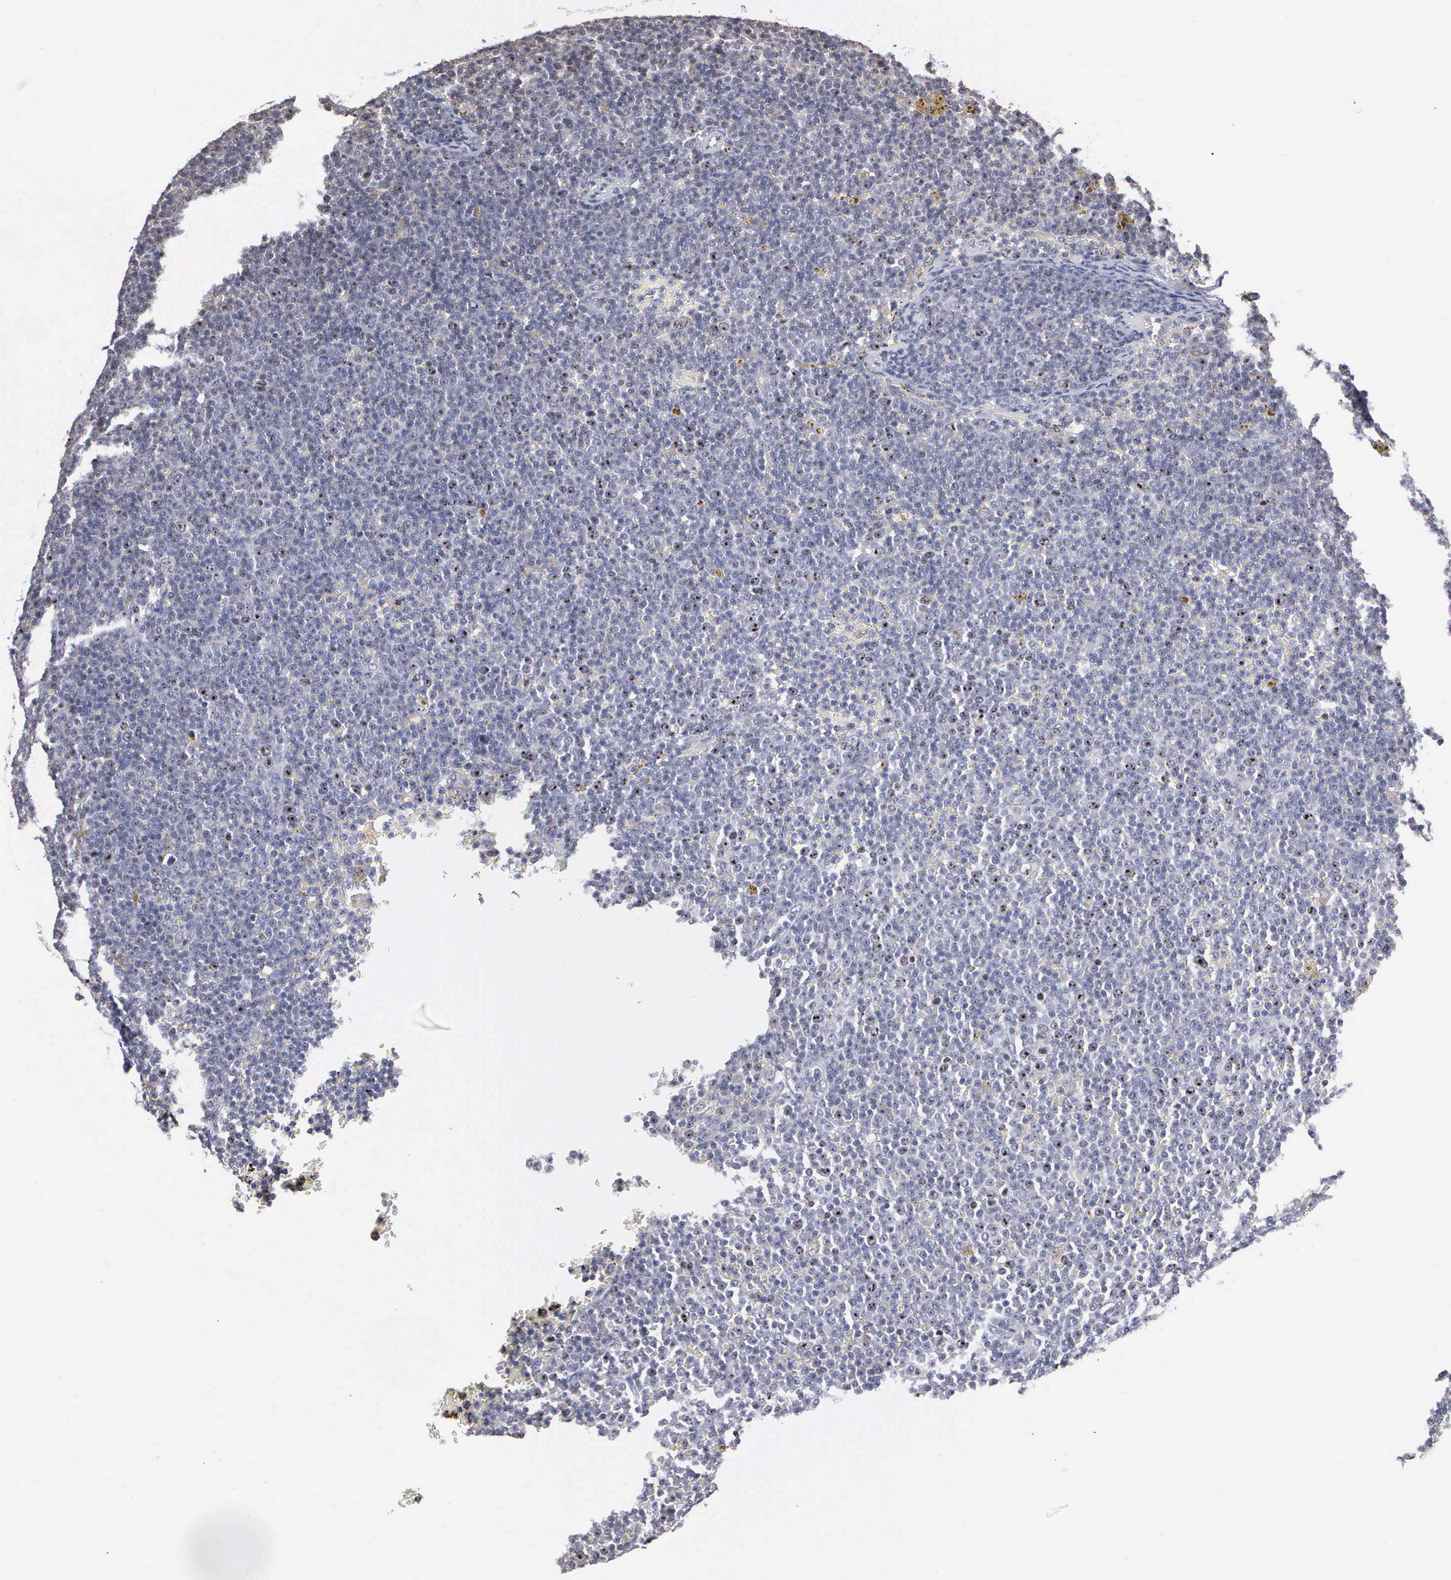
{"staining": {"intensity": "negative", "quantity": "none", "location": "none"}, "tissue": "lymphoma", "cell_type": "Tumor cells", "image_type": "cancer", "snomed": [{"axis": "morphology", "description": "Malignant lymphoma, non-Hodgkin's type, Low grade"}, {"axis": "topography", "description": "Lymph node"}], "caption": "Immunohistochemical staining of human malignant lymphoma, non-Hodgkin's type (low-grade) shows no significant positivity in tumor cells.", "gene": "KDM6A", "patient": {"sex": "male", "age": 50}}